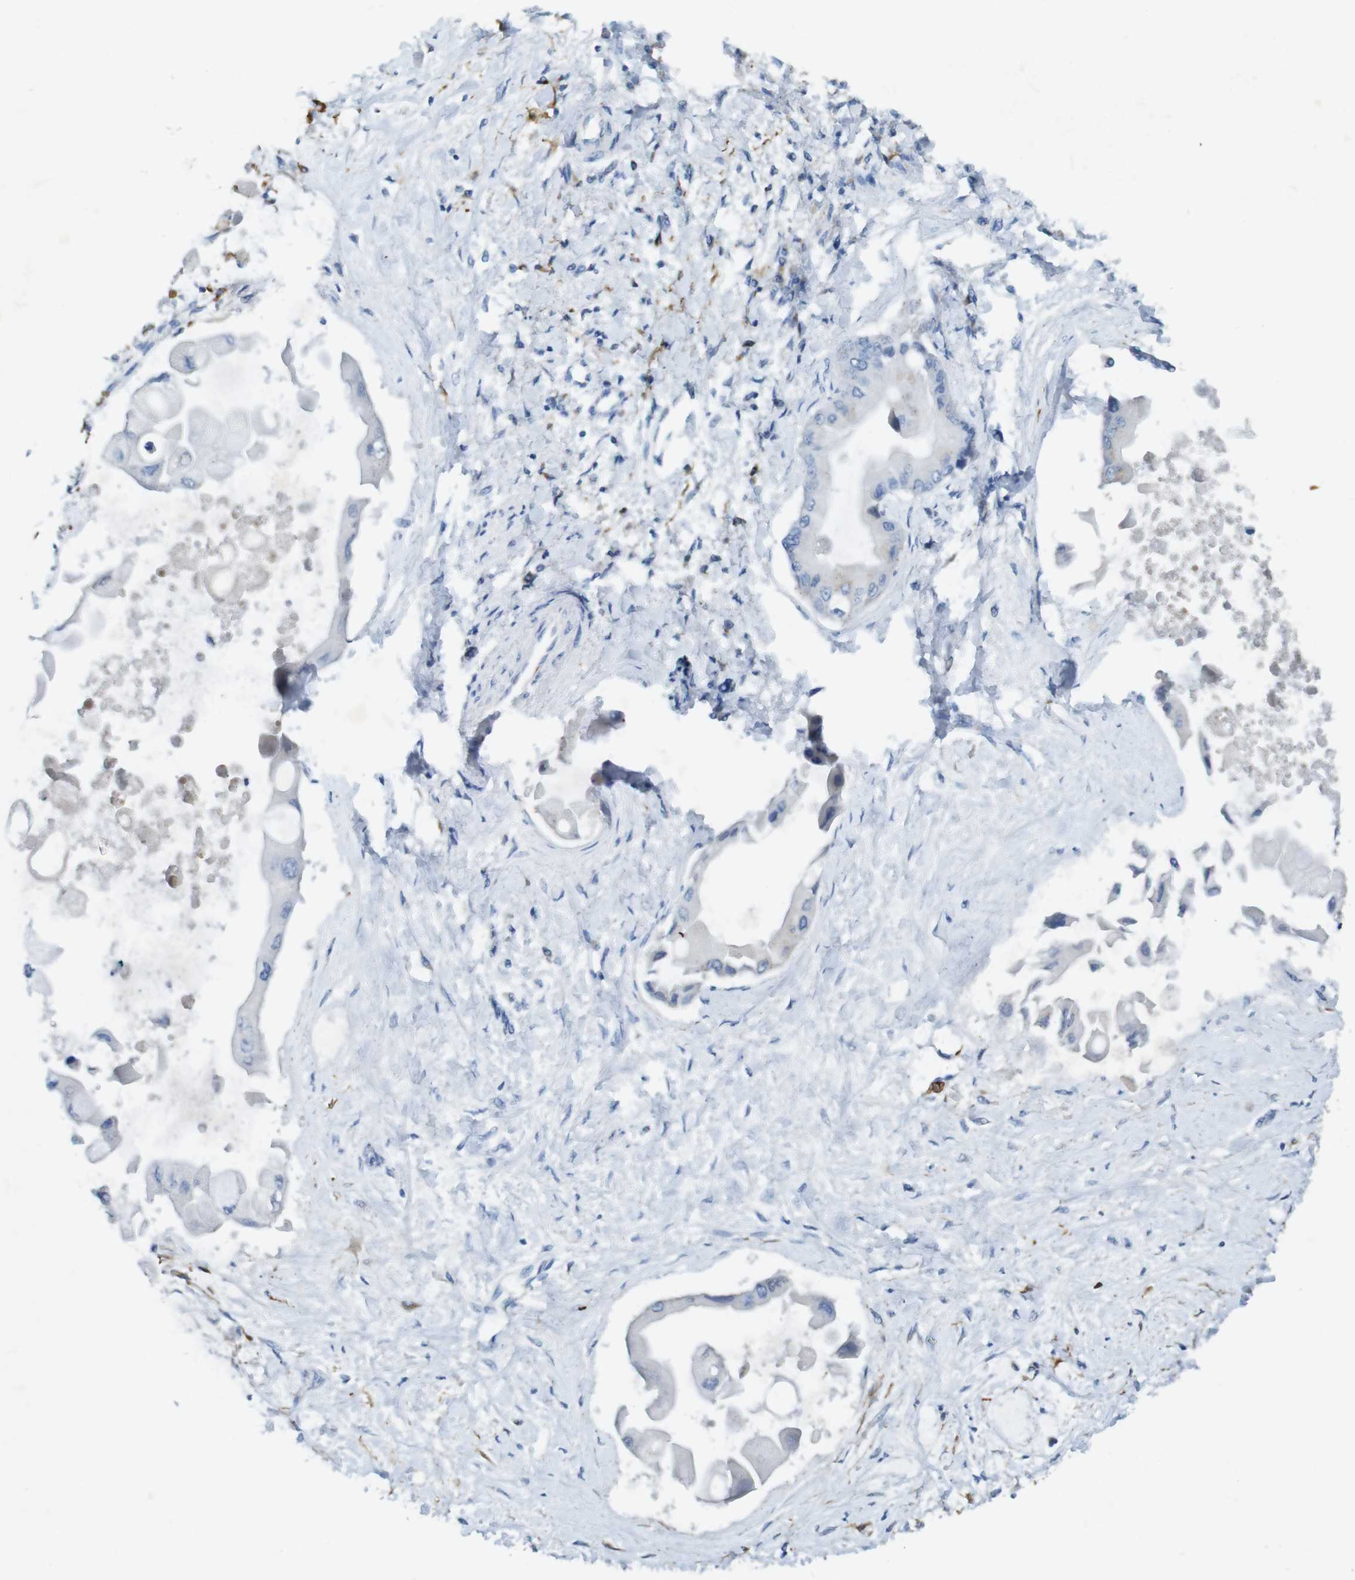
{"staining": {"intensity": "negative", "quantity": "none", "location": "none"}, "tissue": "liver cancer", "cell_type": "Tumor cells", "image_type": "cancer", "snomed": [{"axis": "morphology", "description": "Cholangiocarcinoma"}, {"axis": "topography", "description": "Liver"}], "caption": "This is an immunohistochemistry image of liver cancer. There is no expression in tumor cells.", "gene": "CD320", "patient": {"sex": "male", "age": 50}}